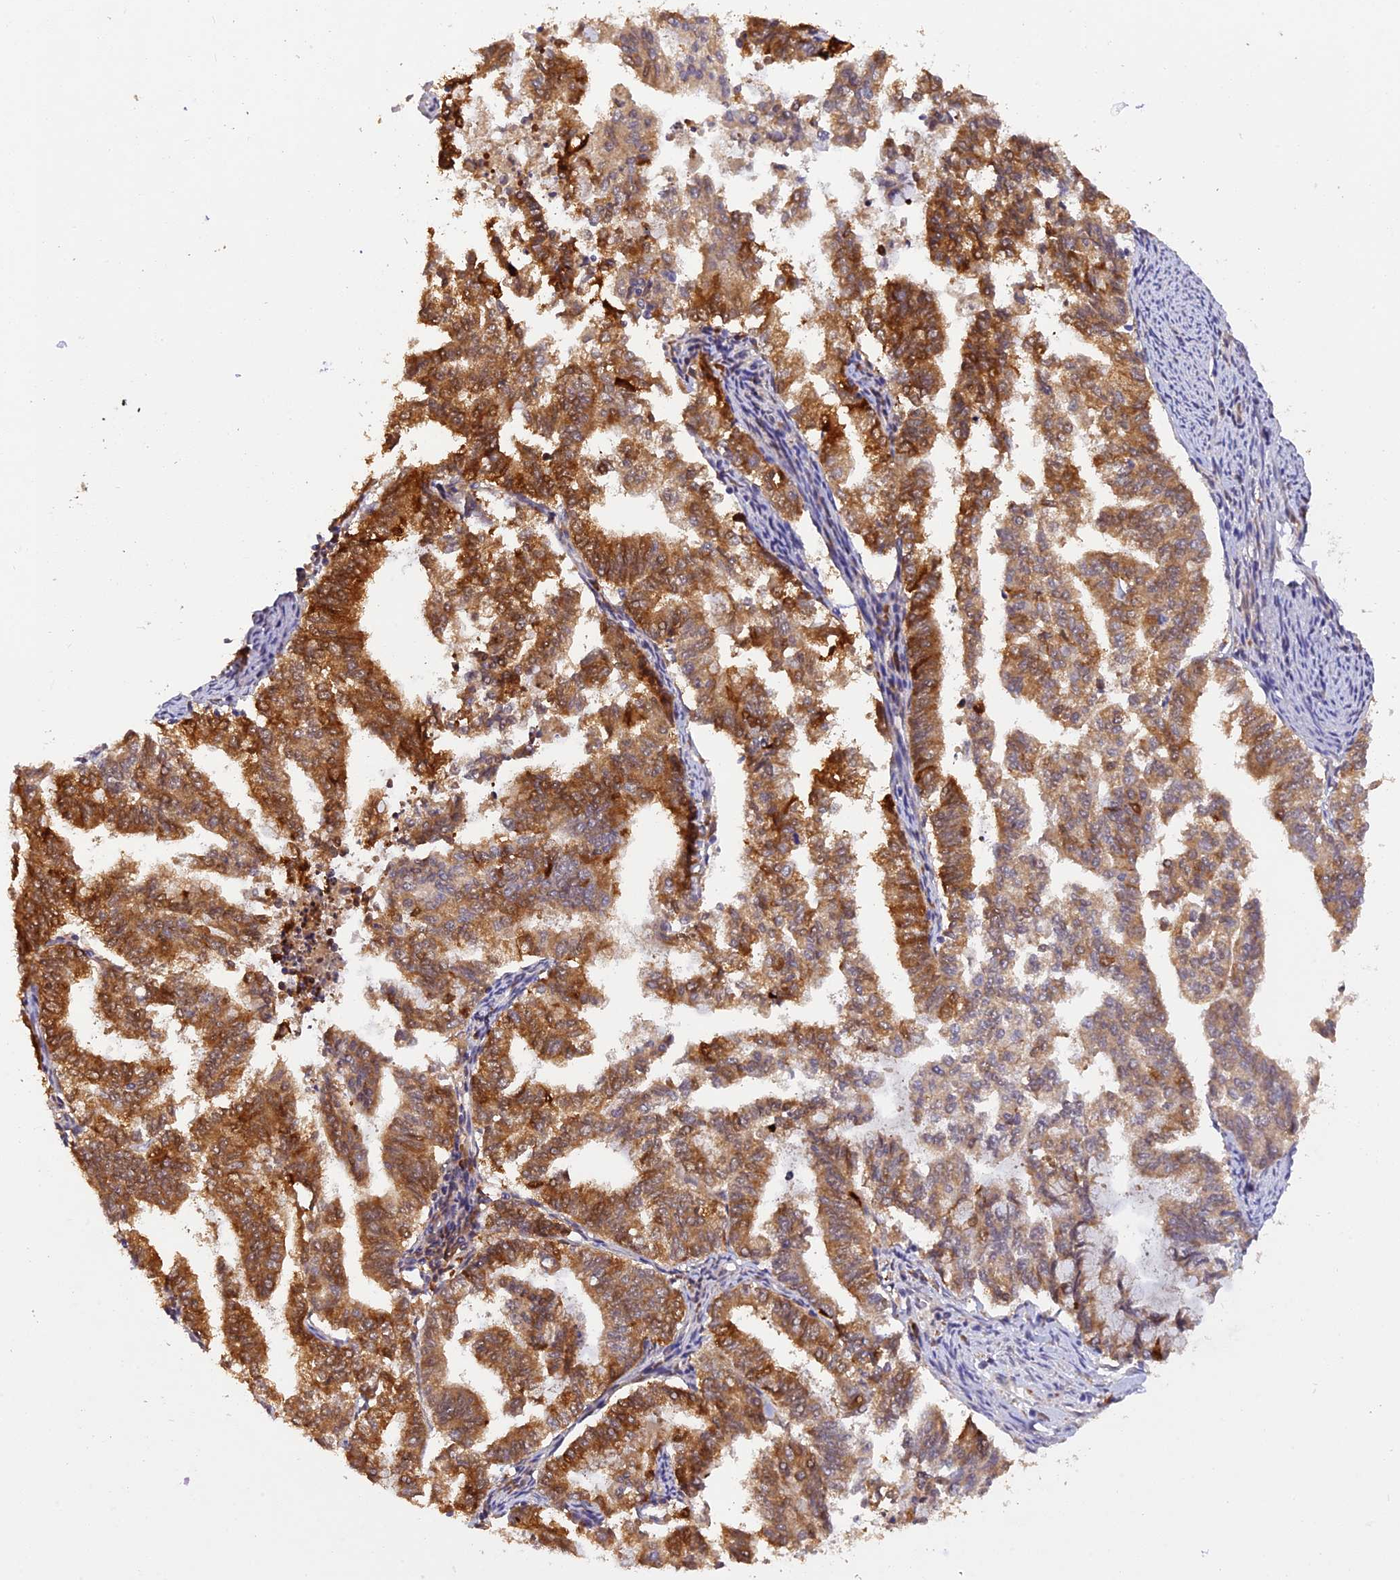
{"staining": {"intensity": "strong", "quantity": ">75%", "location": "cytoplasmic/membranous"}, "tissue": "endometrial cancer", "cell_type": "Tumor cells", "image_type": "cancer", "snomed": [{"axis": "morphology", "description": "Adenocarcinoma, NOS"}, {"axis": "topography", "description": "Endometrium"}], "caption": "Endometrial cancer was stained to show a protein in brown. There is high levels of strong cytoplasmic/membranous staining in about >75% of tumor cells.", "gene": "MNS1", "patient": {"sex": "female", "age": 79}}